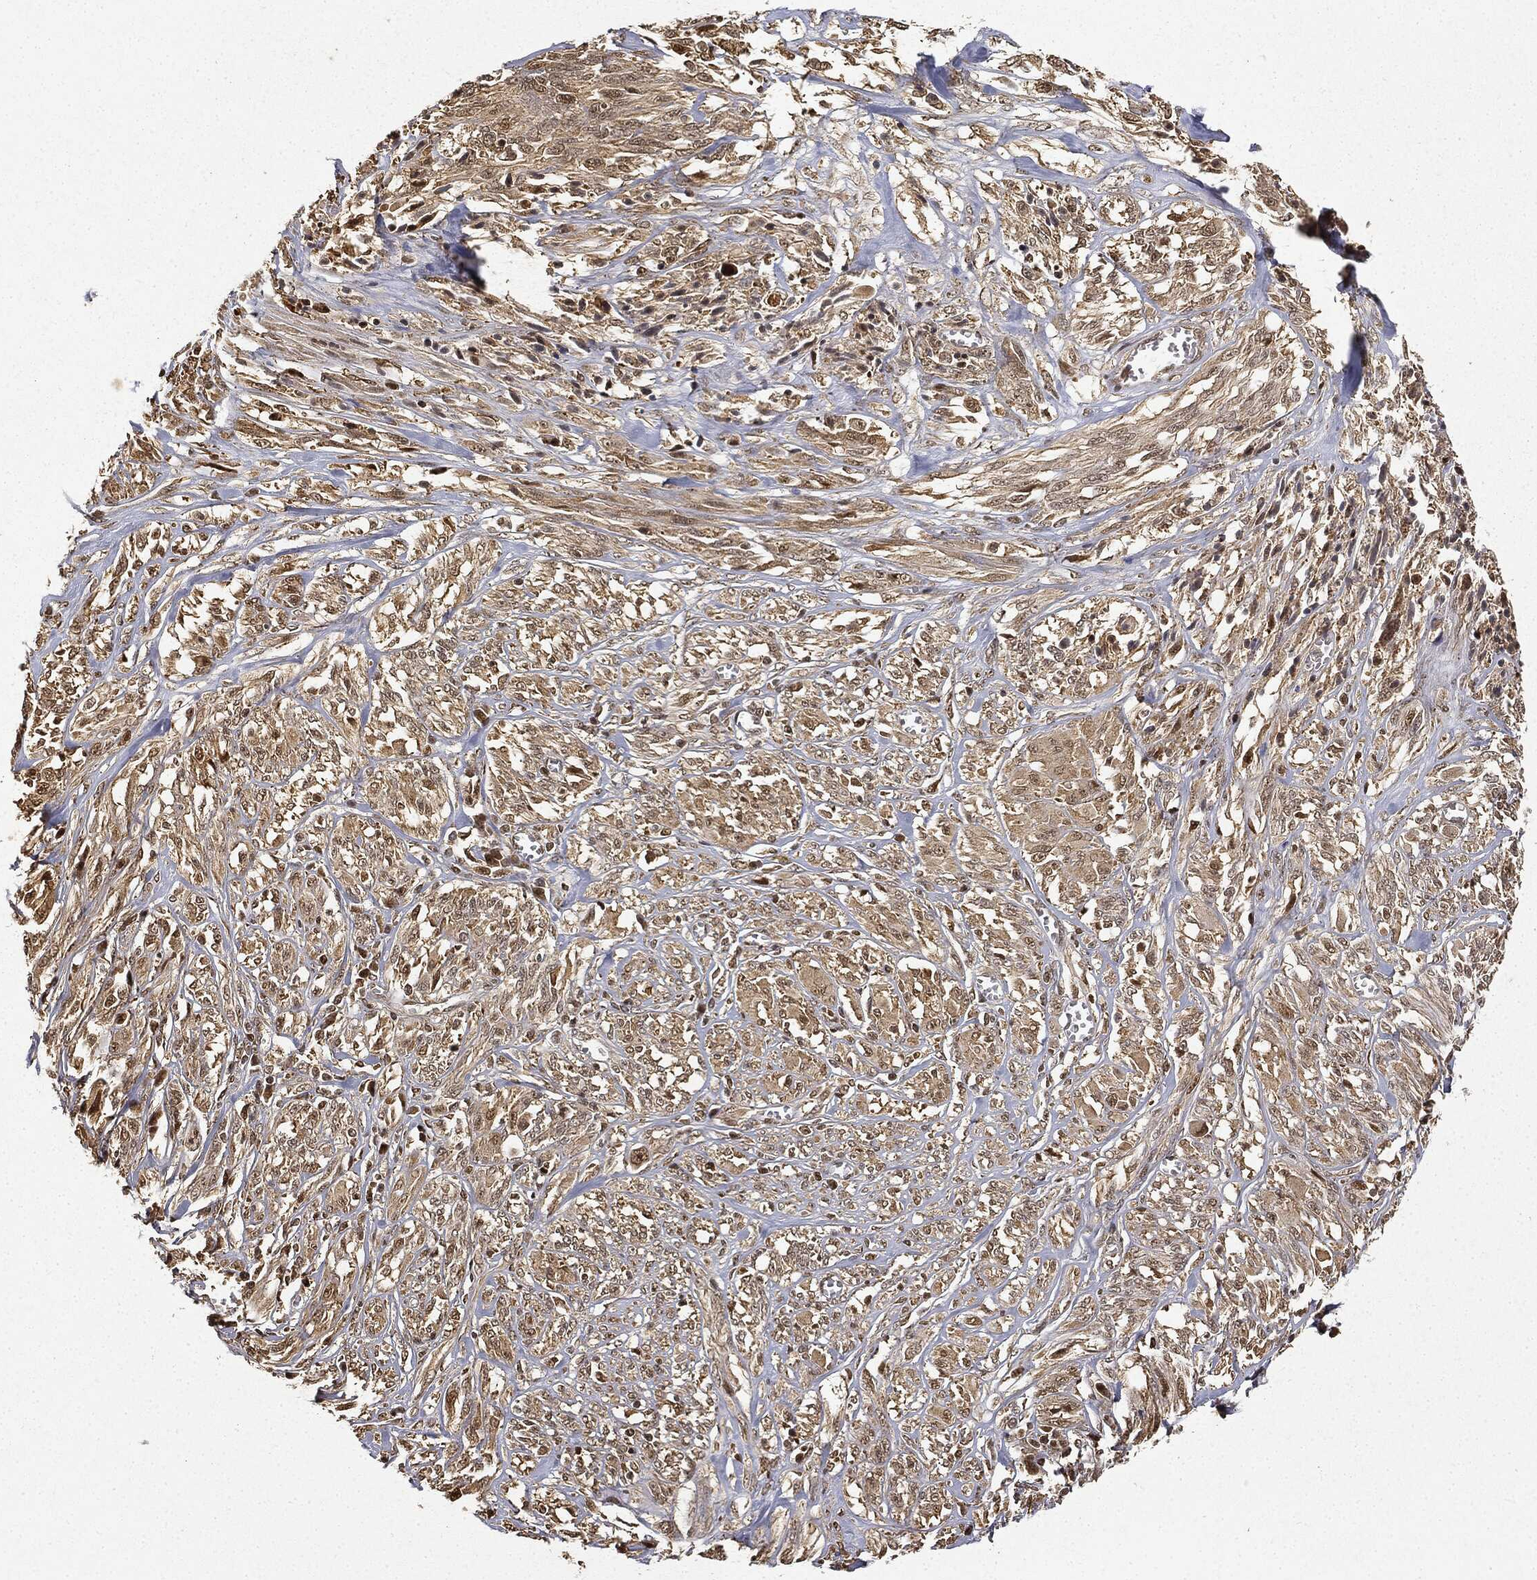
{"staining": {"intensity": "weak", "quantity": ">75%", "location": "cytoplasmic/membranous,nuclear"}, "tissue": "melanoma", "cell_type": "Tumor cells", "image_type": "cancer", "snomed": [{"axis": "morphology", "description": "Malignant melanoma, NOS"}, {"axis": "topography", "description": "Skin"}], "caption": "Protein analysis of malignant melanoma tissue reveals weak cytoplasmic/membranous and nuclear expression in approximately >75% of tumor cells.", "gene": "ZNHIT6", "patient": {"sex": "female", "age": 91}}